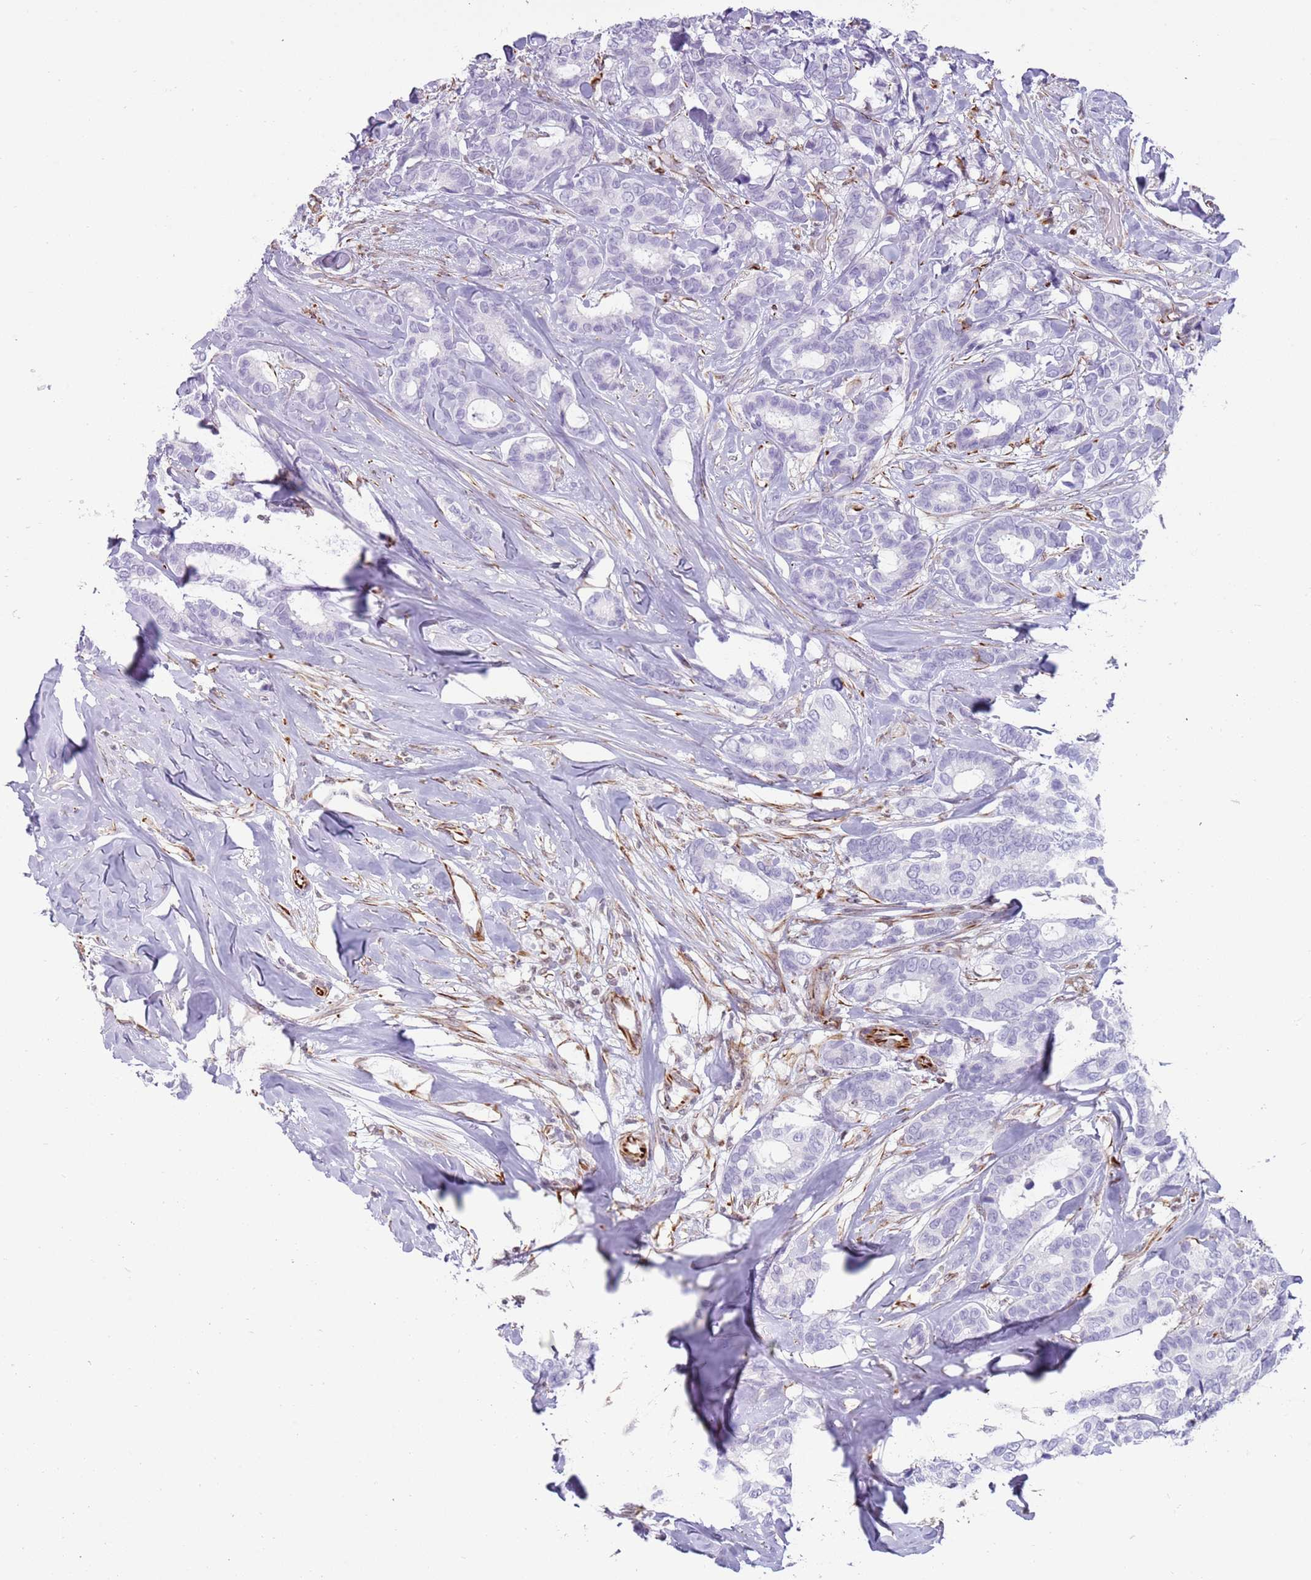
{"staining": {"intensity": "negative", "quantity": "none", "location": "none"}, "tissue": "breast cancer", "cell_type": "Tumor cells", "image_type": "cancer", "snomed": [{"axis": "morphology", "description": "Duct carcinoma"}, {"axis": "topography", "description": "Breast"}], "caption": "A high-resolution photomicrograph shows IHC staining of intraductal carcinoma (breast), which shows no significant expression in tumor cells. (DAB IHC with hematoxylin counter stain).", "gene": "NBPF3", "patient": {"sex": "female", "age": 87}}